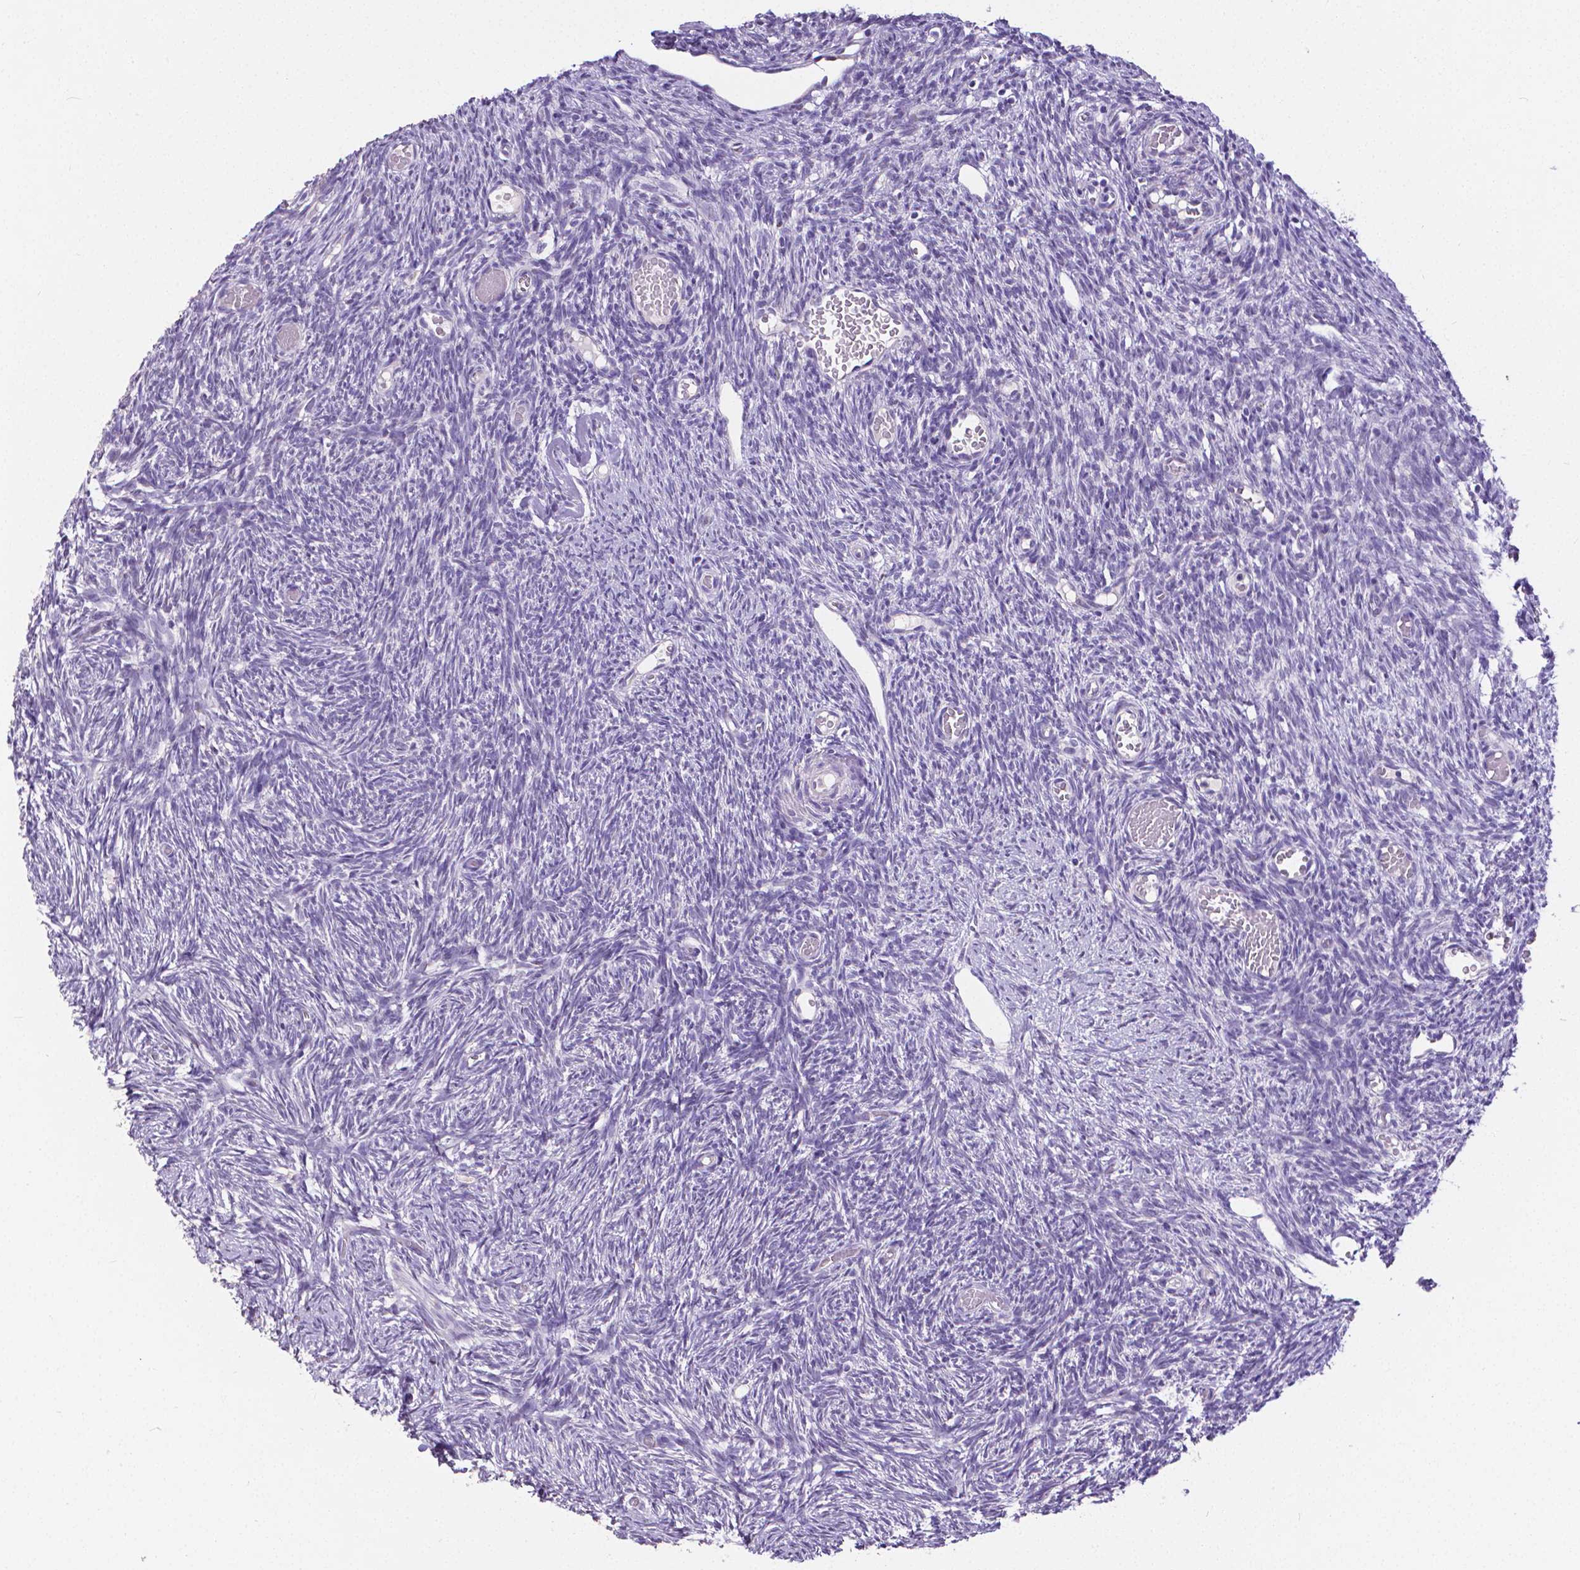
{"staining": {"intensity": "negative", "quantity": "none", "location": "none"}, "tissue": "ovary", "cell_type": "Ovarian stroma cells", "image_type": "normal", "snomed": [{"axis": "morphology", "description": "Normal tissue, NOS"}, {"axis": "topography", "description": "Ovary"}], "caption": "This image is of unremarkable ovary stained with IHC to label a protein in brown with the nuclei are counter-stained blue. There is no expression in ovarian stroma cells.", "gene": "OCLN", "patient": {"sex": "female", "age": 39}}